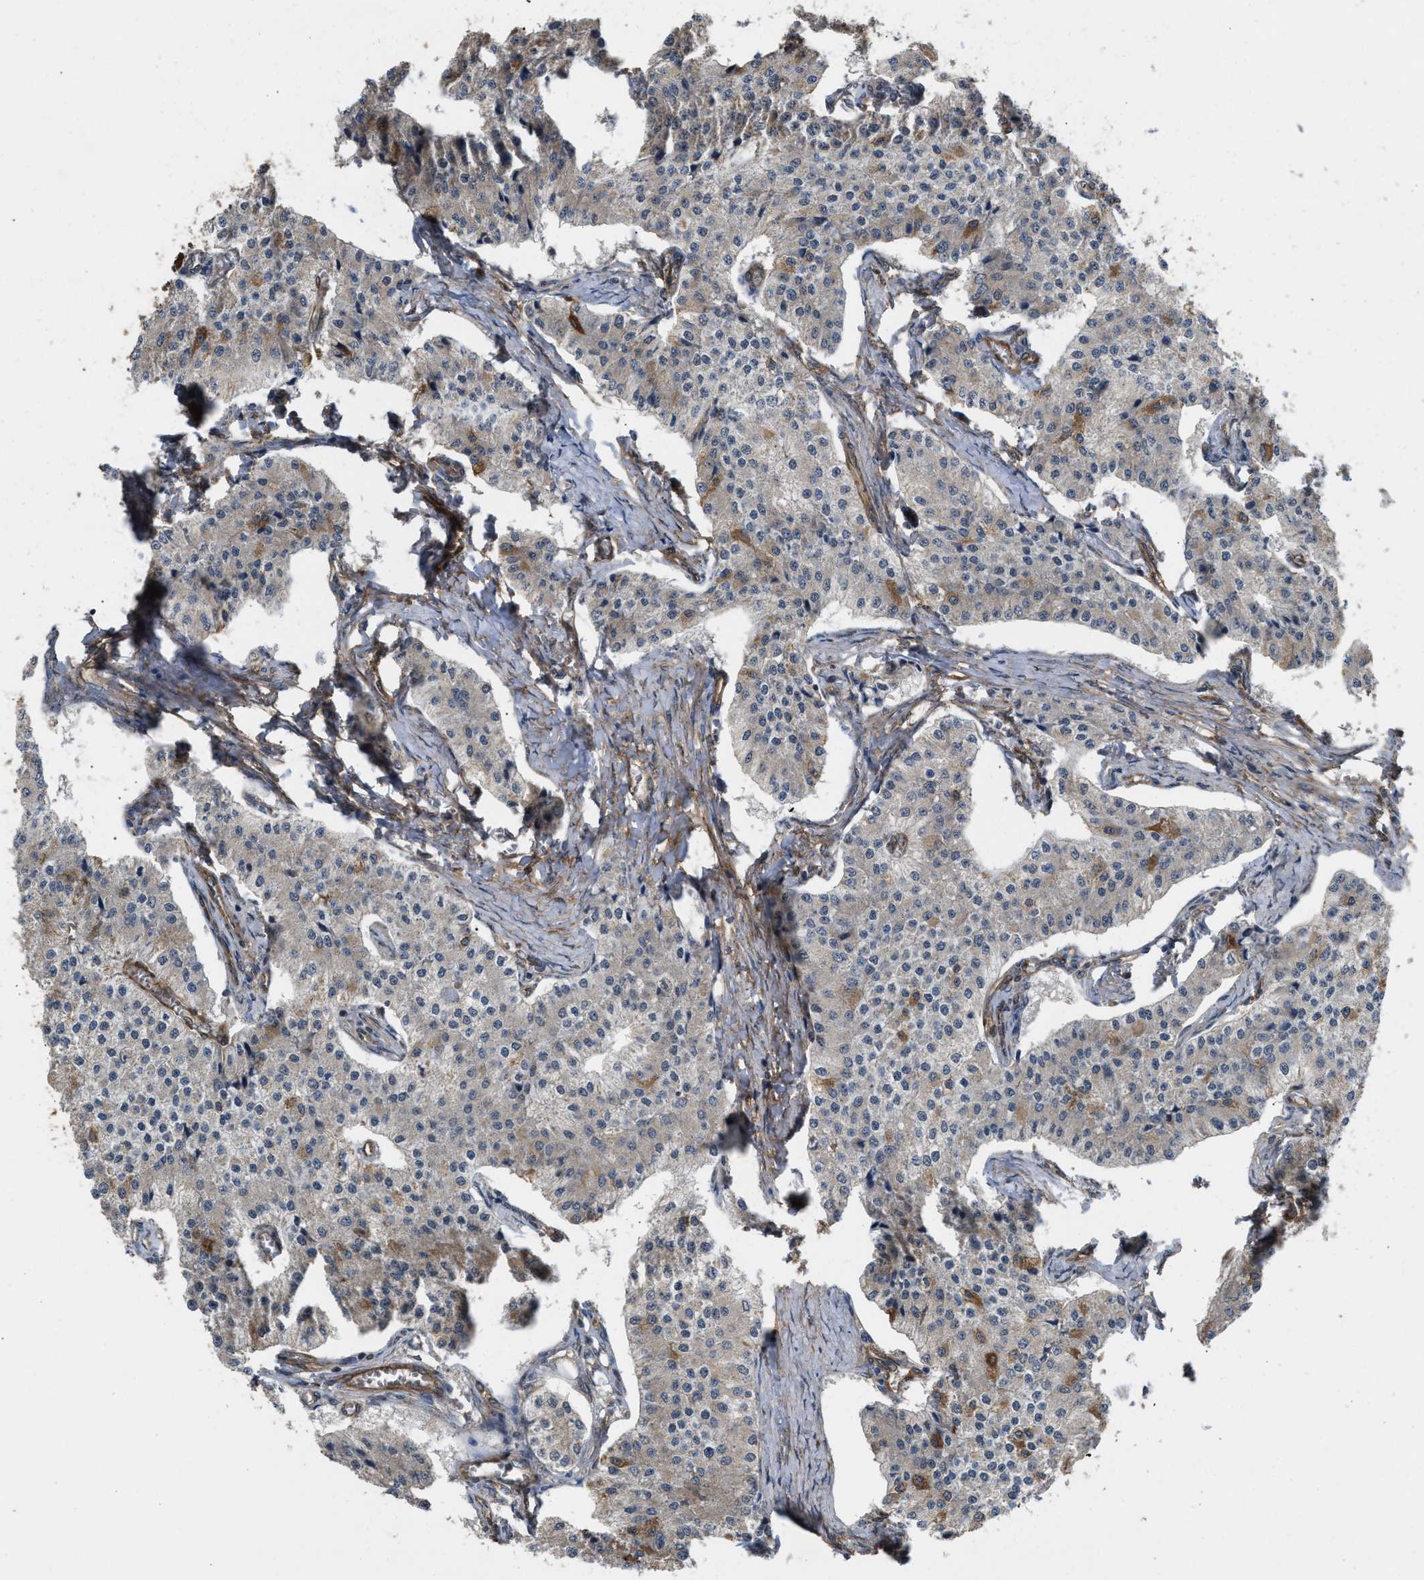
{"staining": {"intensity": "moderate", "quantity": "<25%", "location": "cytoplasmic/membranous"}, "tissue": "carcinoid", "cell_type": "Tumor cells", "image_type": "cancer", "snomed": [{"axis": "morphology", "description": "Carcinoid, malignant, NOS"}, {"axis": "topography", "description": "Colon"}], "caption": "Immunohistochemical staining of carcinoid (malignant) shows low levels of moderate cytoplasmic/membranous staining in about <25% of tumor cells.", "gene": "BAG3", "patient": {"sex": "female", "age": 52}}